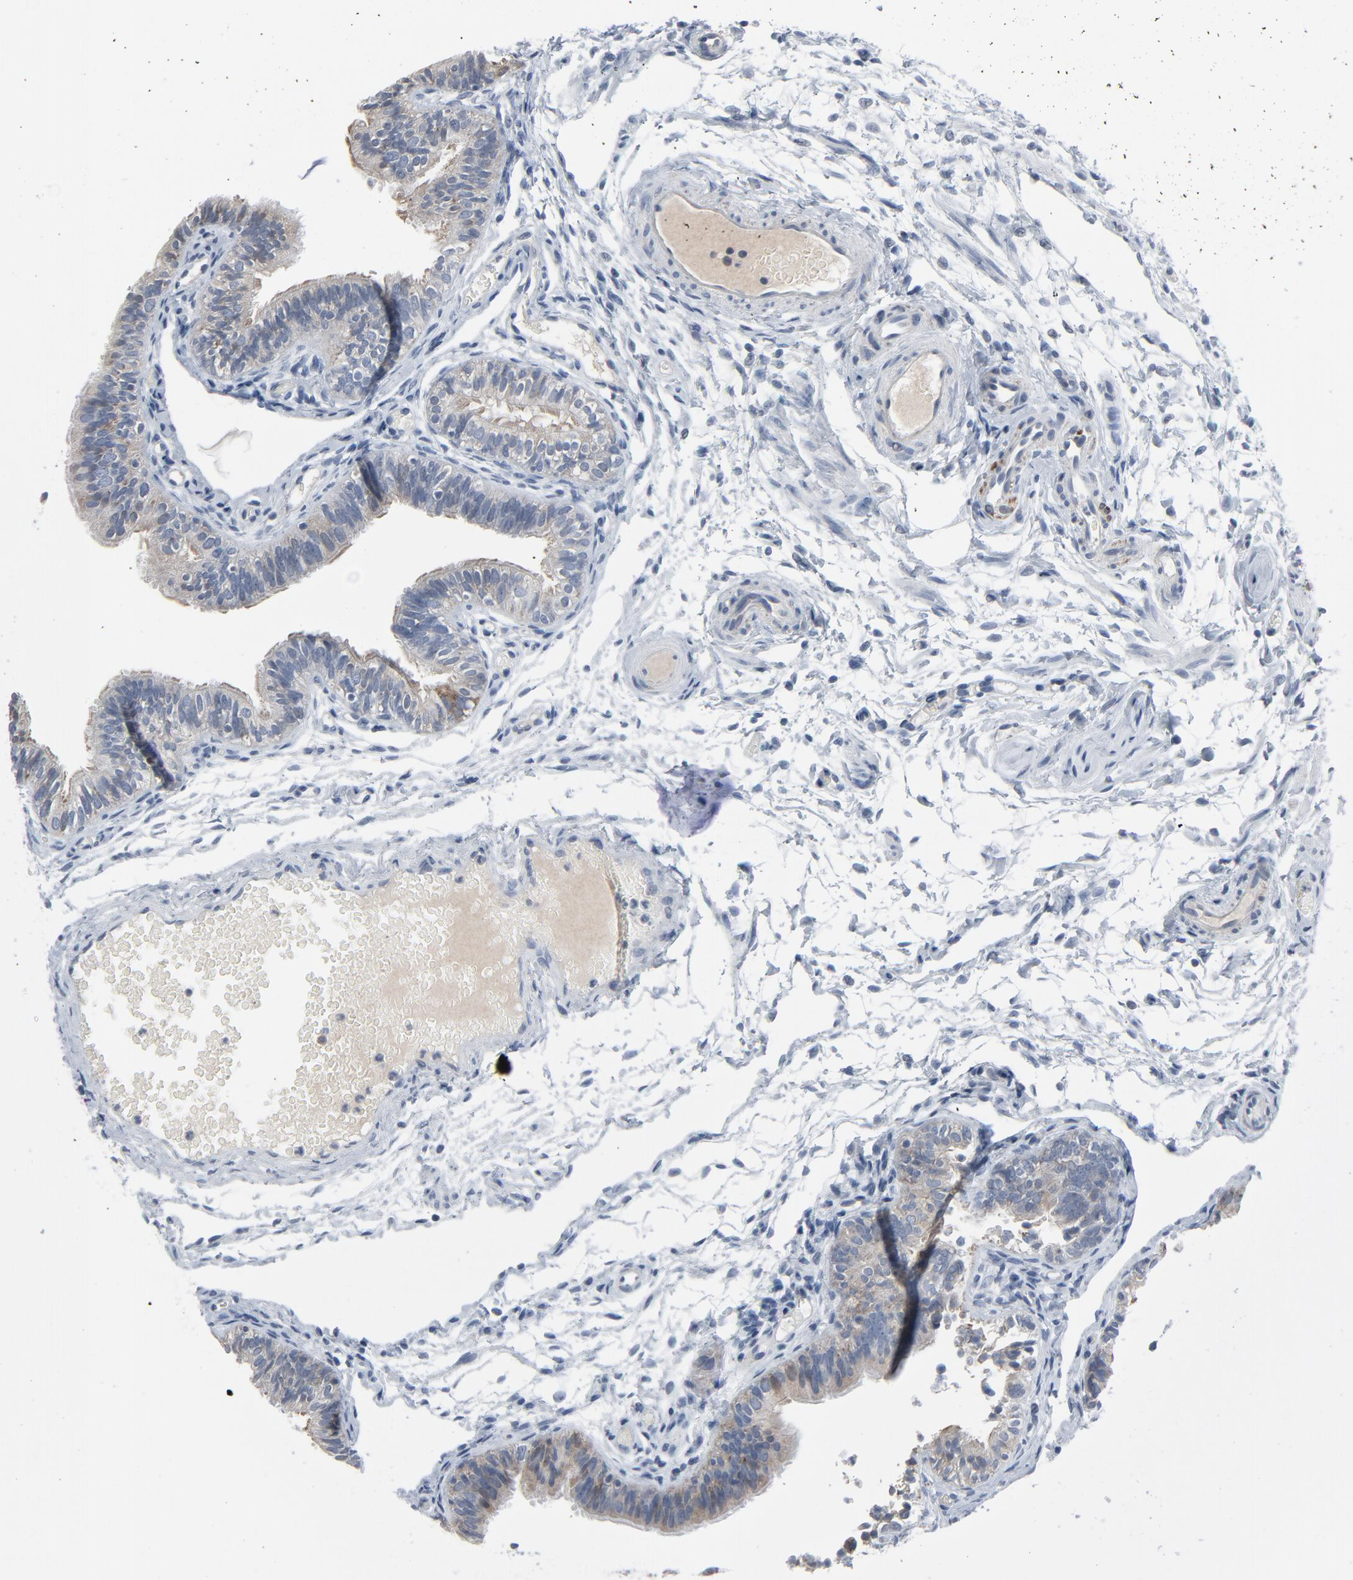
{"staining": {"intensity": "negative", "quantity": "none", "location": "none"}, "tissue": "fallopian tube", "cell_type": "Glandular cells", "image_type": "normal", "snomed": [{"axis": "morphology", "description": "Normal tissue, NOS"}, {"axis": "morphology", "description": "Dermoid, NOS"}, {"axis": "topography", "description": "Fallopian tube"}], "caption": "Fallopian tube was stained to show a protein in brown. There is no significant expression in glandular cells.", "gene": "GPX2", "patient": {"sex": "female", "age": 33}}